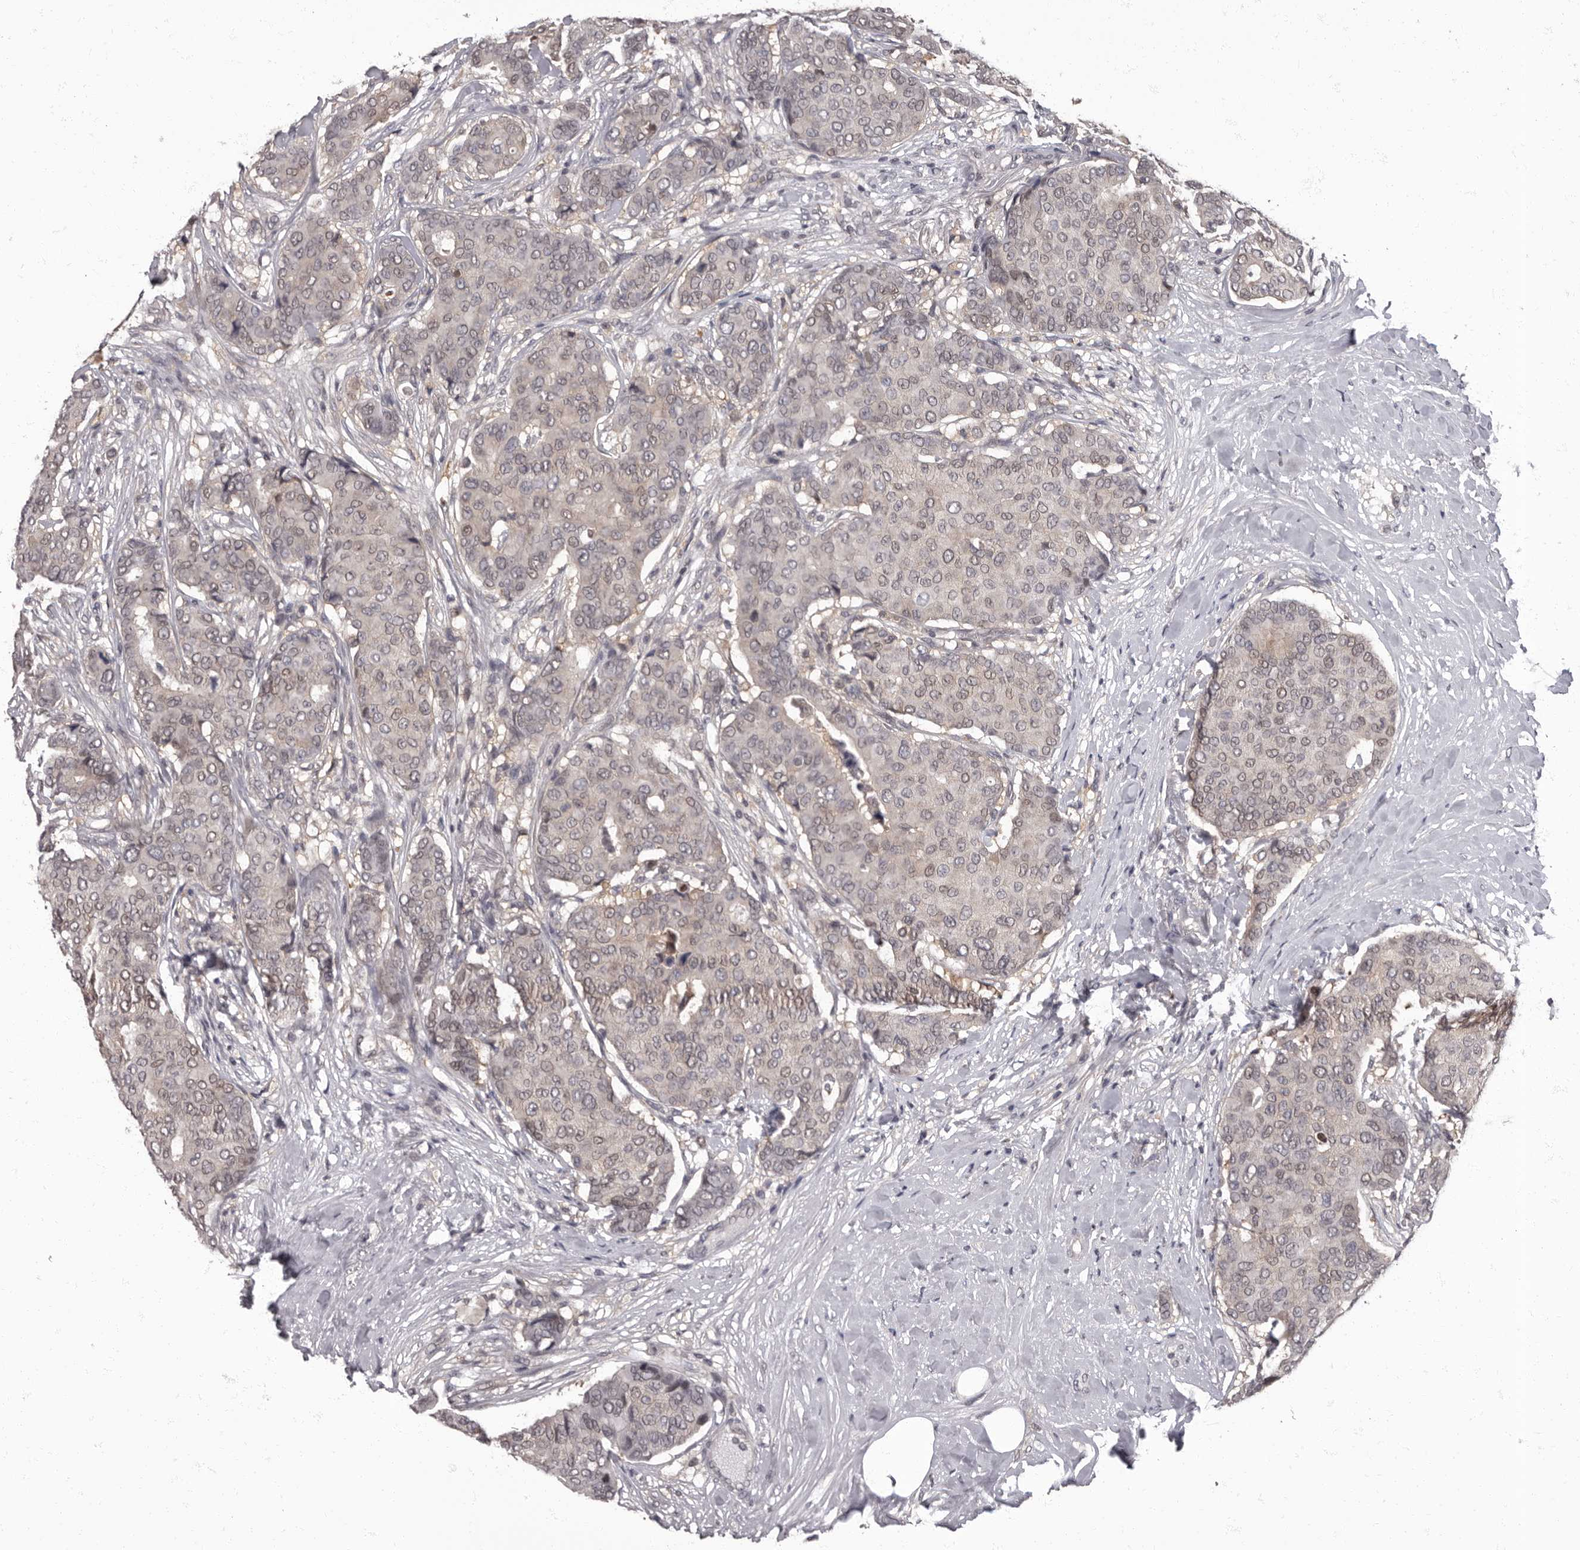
{"staining": {"intensity": "weak", "quantity": ">75%", "location": "nuclear"}, "tissue": "breast cancer", "cell_type": "Tumor cells", "image_type": "cancer", "snomed": [{"axis": "morphology", "description": "Duct carcinoma"}, {"axis": "topography", "description": "Breast"}], "caption": "An immunohistochemistry micrograph of tumor tissue is shown. Protein staining in brown highlights weak nuclear positivity in breast cancer (infiltrating ductal carcinoma) within tumor cells. The protein is shown in brown color, while the nuclei are stained blue.", "gene": "C1orf50", "patient": {"sex": "female", "age": 75}}